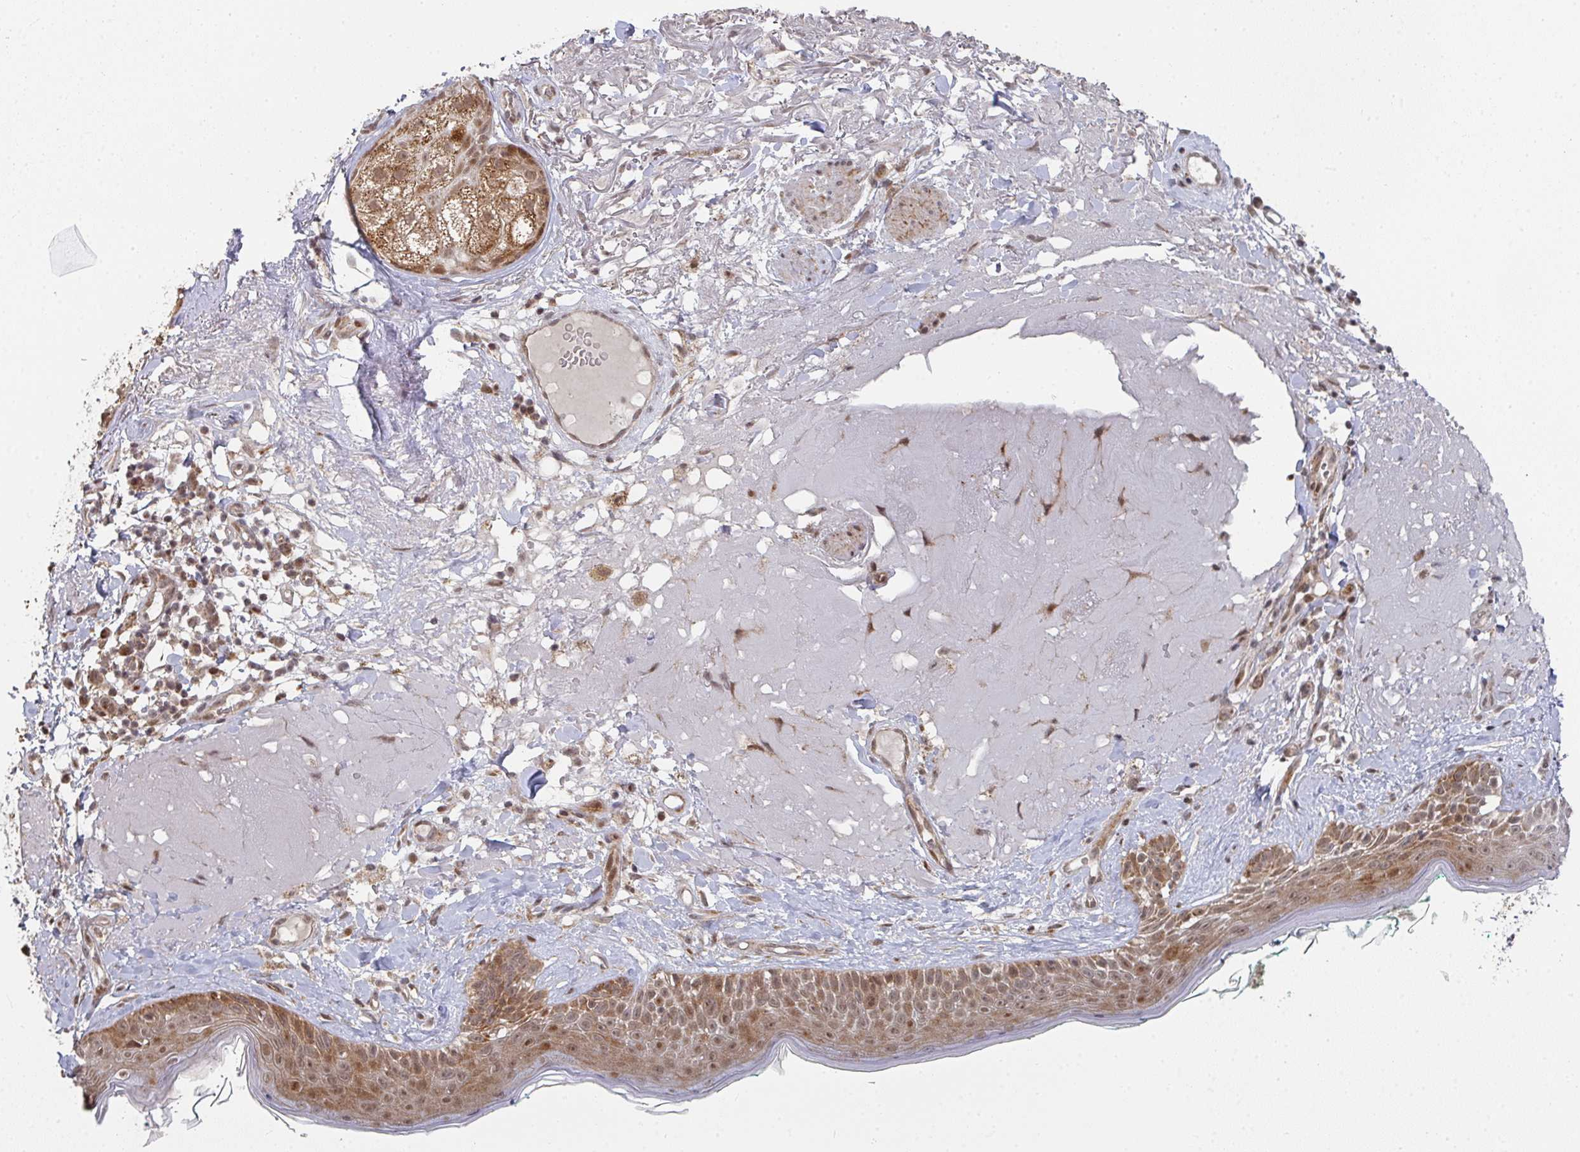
{"staining": {"intensity": "moderate", "quantity": ">75%", "location": "cytoplasmic/membranous,nuclear"}, "tissue": "skin", "cell_type": "Fibroblasts", "image_type": "normal", "snomed": [{"axis": "morphology", "description": "Normal tissue, NOS"}, {"axis": "topography", "description": "Skin"}], "caption": "IHC (DAB (3,3'-diaminobenzidine)) staining of benign human skin exhibits moderate cytoplasmic/membranous,nuclear protein staining in about >75% of fibroblasts.", "gene": "RBBP5", "patient": {"sex": "male", "age": 73}}